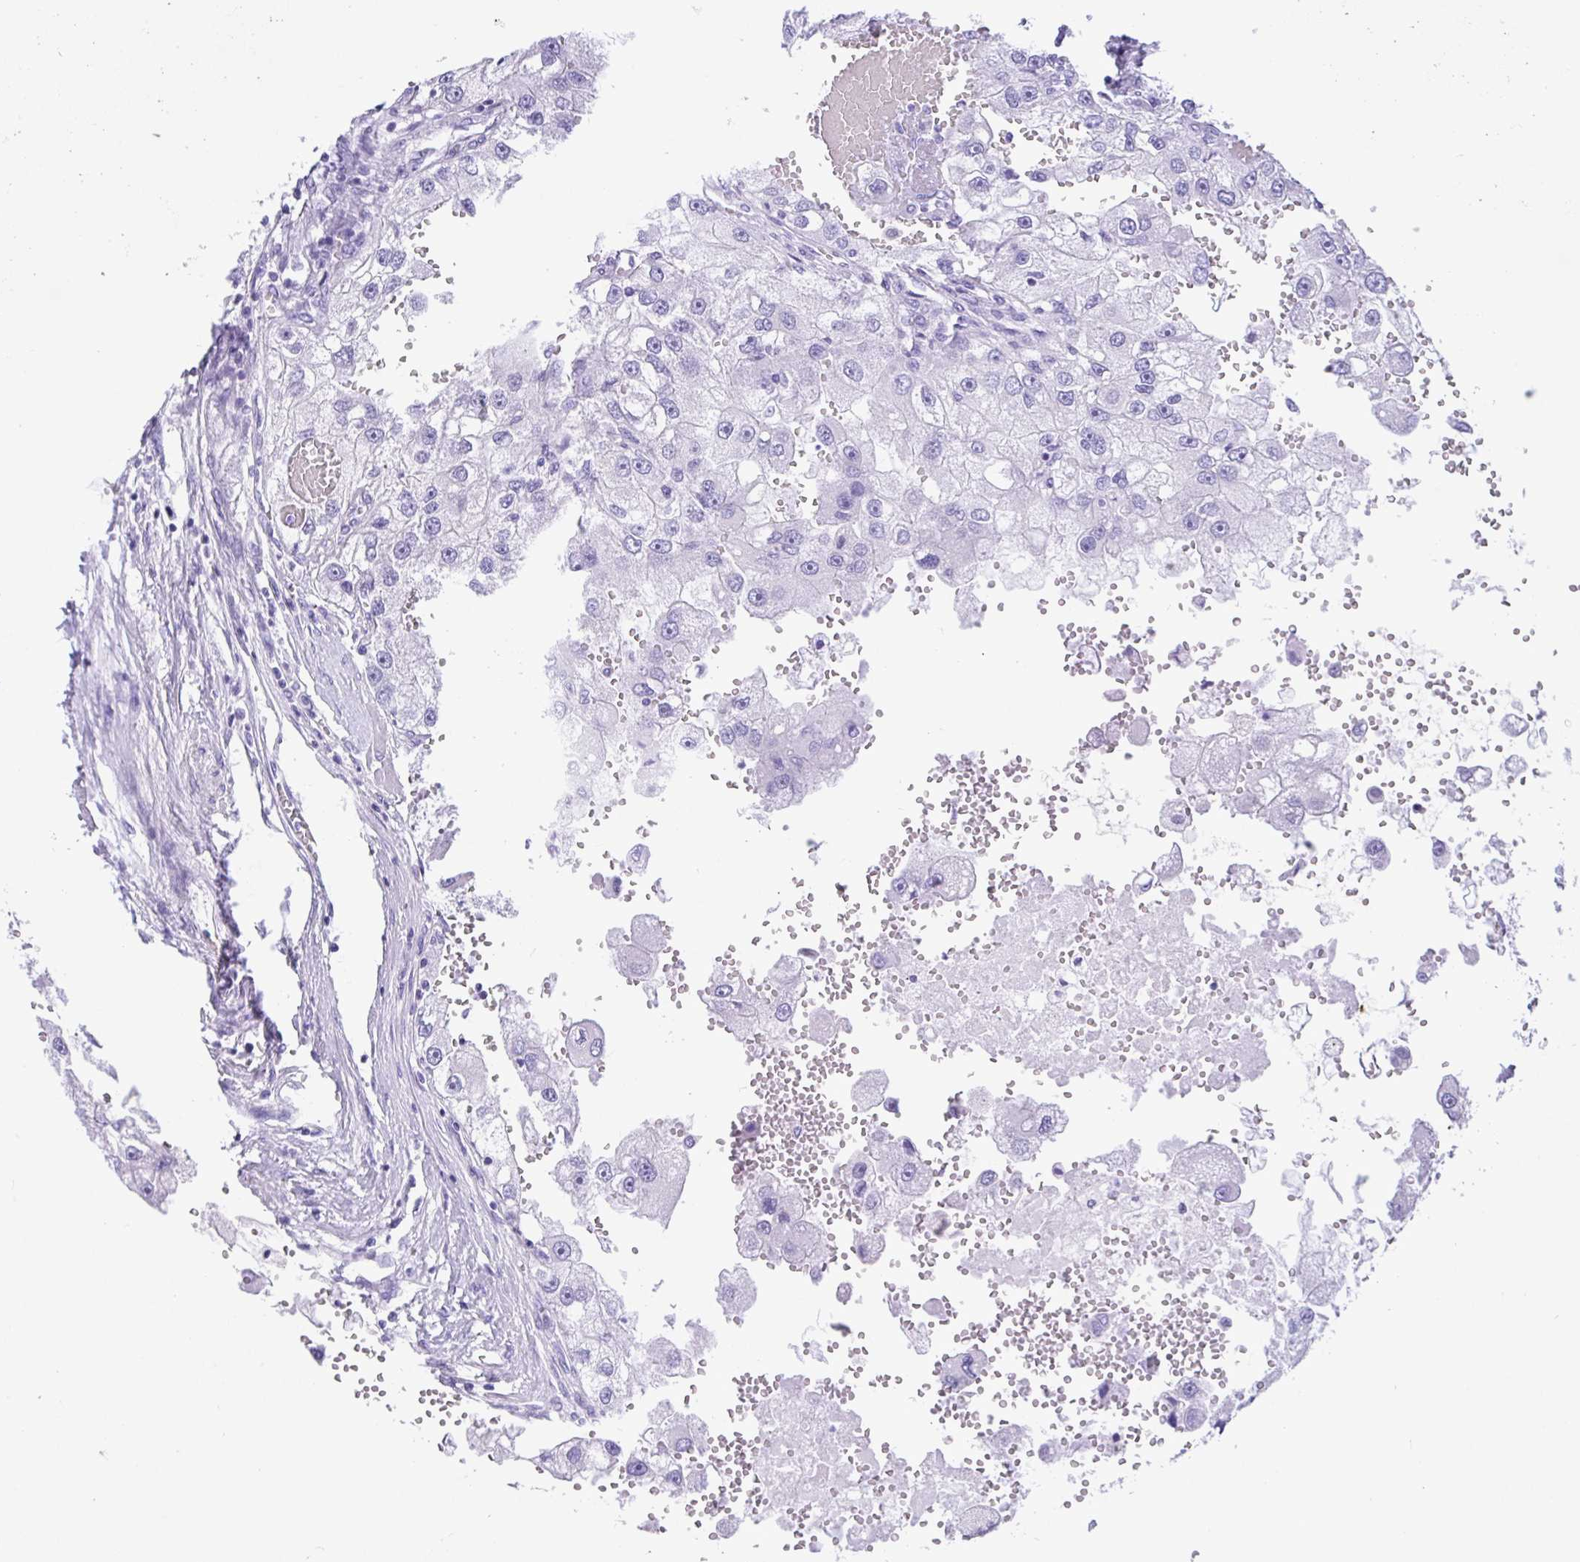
{"staining": {"intensity": "negative", "quantity": "none", "location": "none"}, "tissue": "renal cancer", "cell_type": "Tumor cells", "image_type": "cancer", "snomed": [{"axis": "morphology", "description": "Adenocarcinoma, NOS"}, {"axis": "topography", "description": "Kidney"}], "caption": "The micrograph displays no staining of tumor cells in renal cancer (adenocarcinoma).", "gene": "OR4N4", "patient": {"sex": "male", "age": 63}}